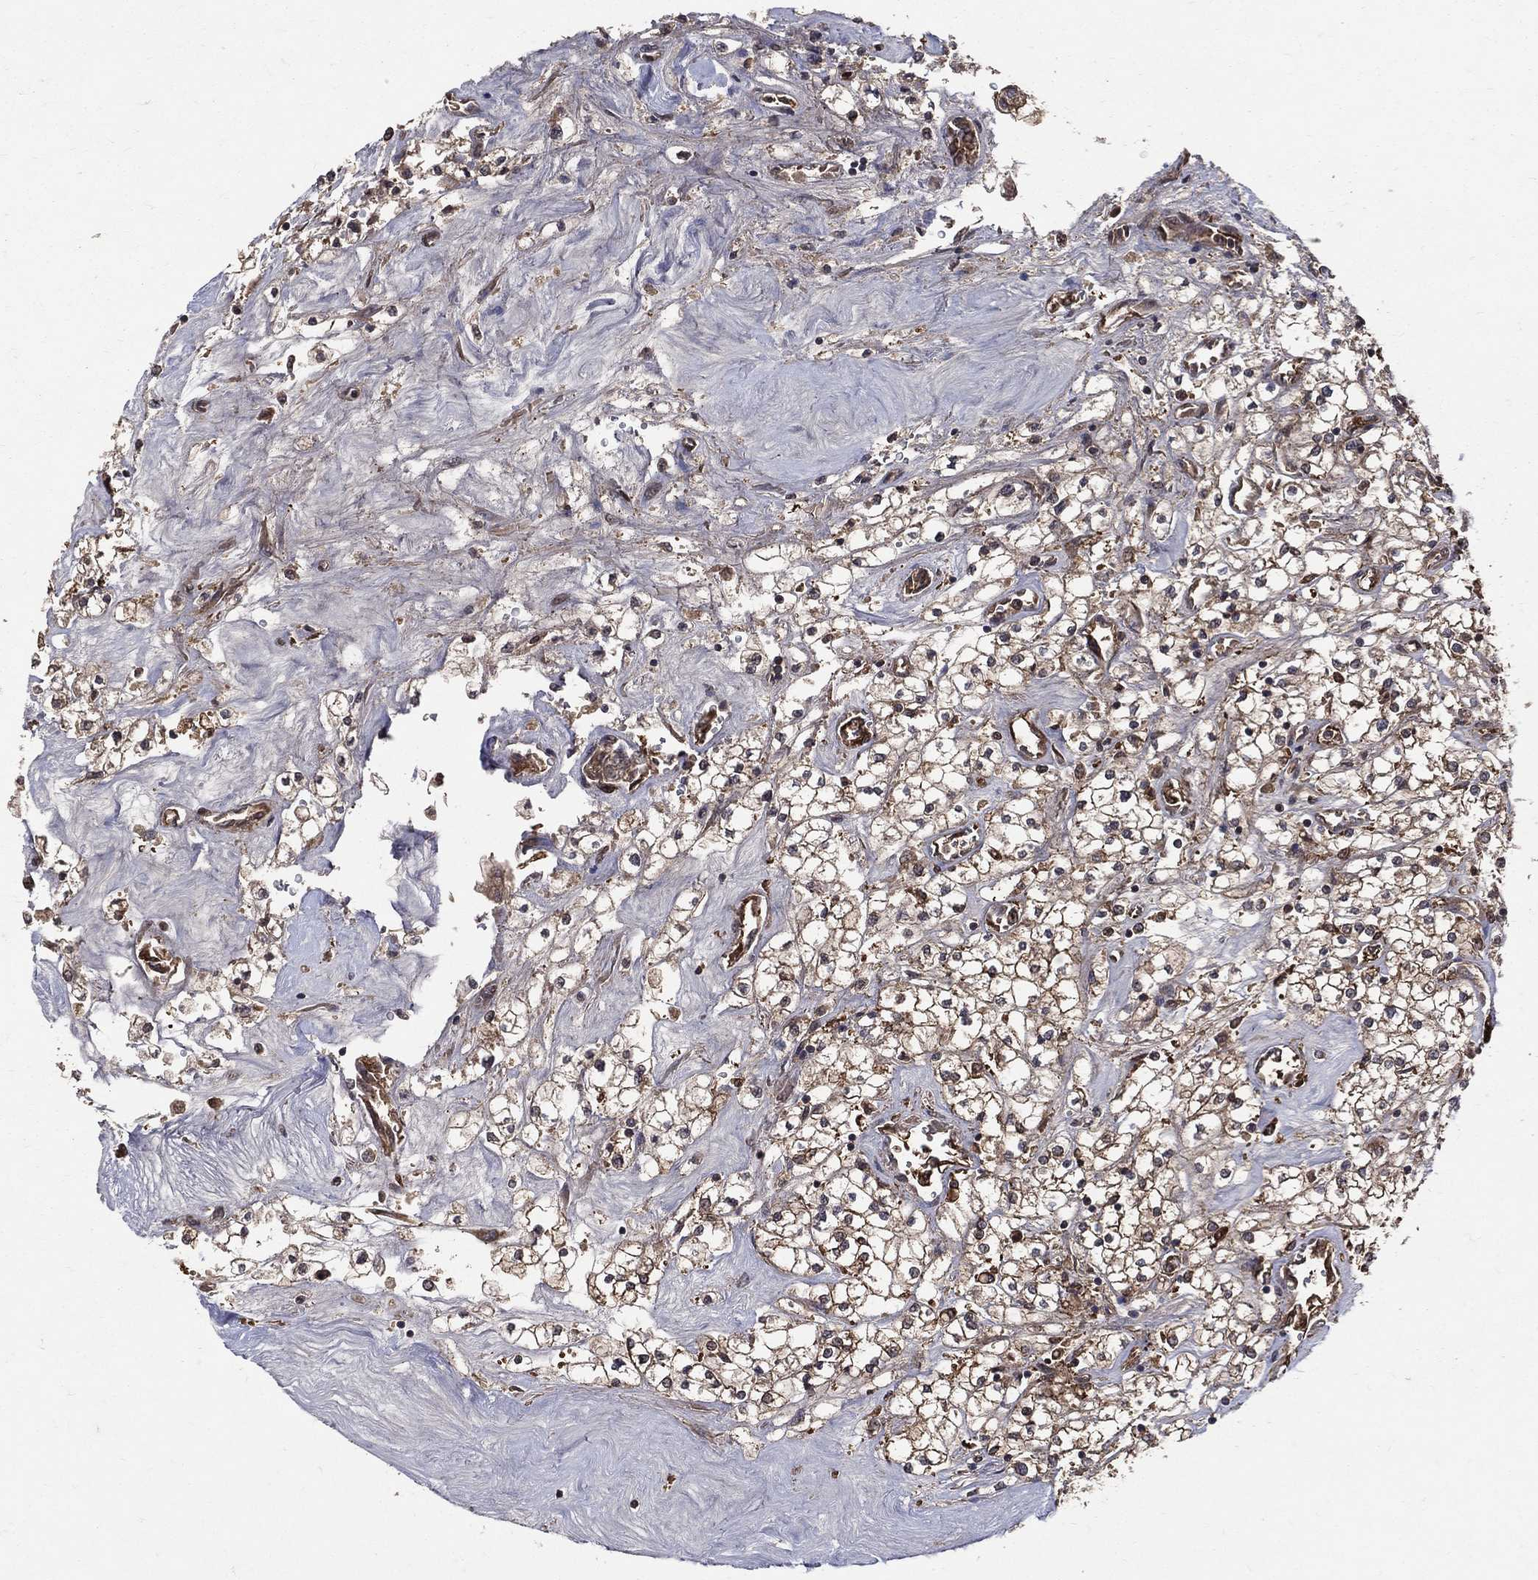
{"staining": {"intensity": "moderate", "quantity": ">75%", "location": "cytoplasmic/membranous"}, "tissue": "renal cancer", "cell_type": "Tumor cells", "image_type": "cancer", "snomed": [{"axis": "morphology", "description": "Adenocarcinoma, NOS"}, {"axis": "topography", "description": "Kidney"}], "caption": "Immunohistochemistry photomicrograph of neoplastic tissue: adenocarcinoma (renal) stained using IHC displays medium levels of moderate protein expression localized specifically in the cytoplasmic/membranous of tumor cells, appearing as a cytoplasmic/membranous brown color.", "gene": "DPYSL2", "patient": {"sex": "male", "age": 80}}